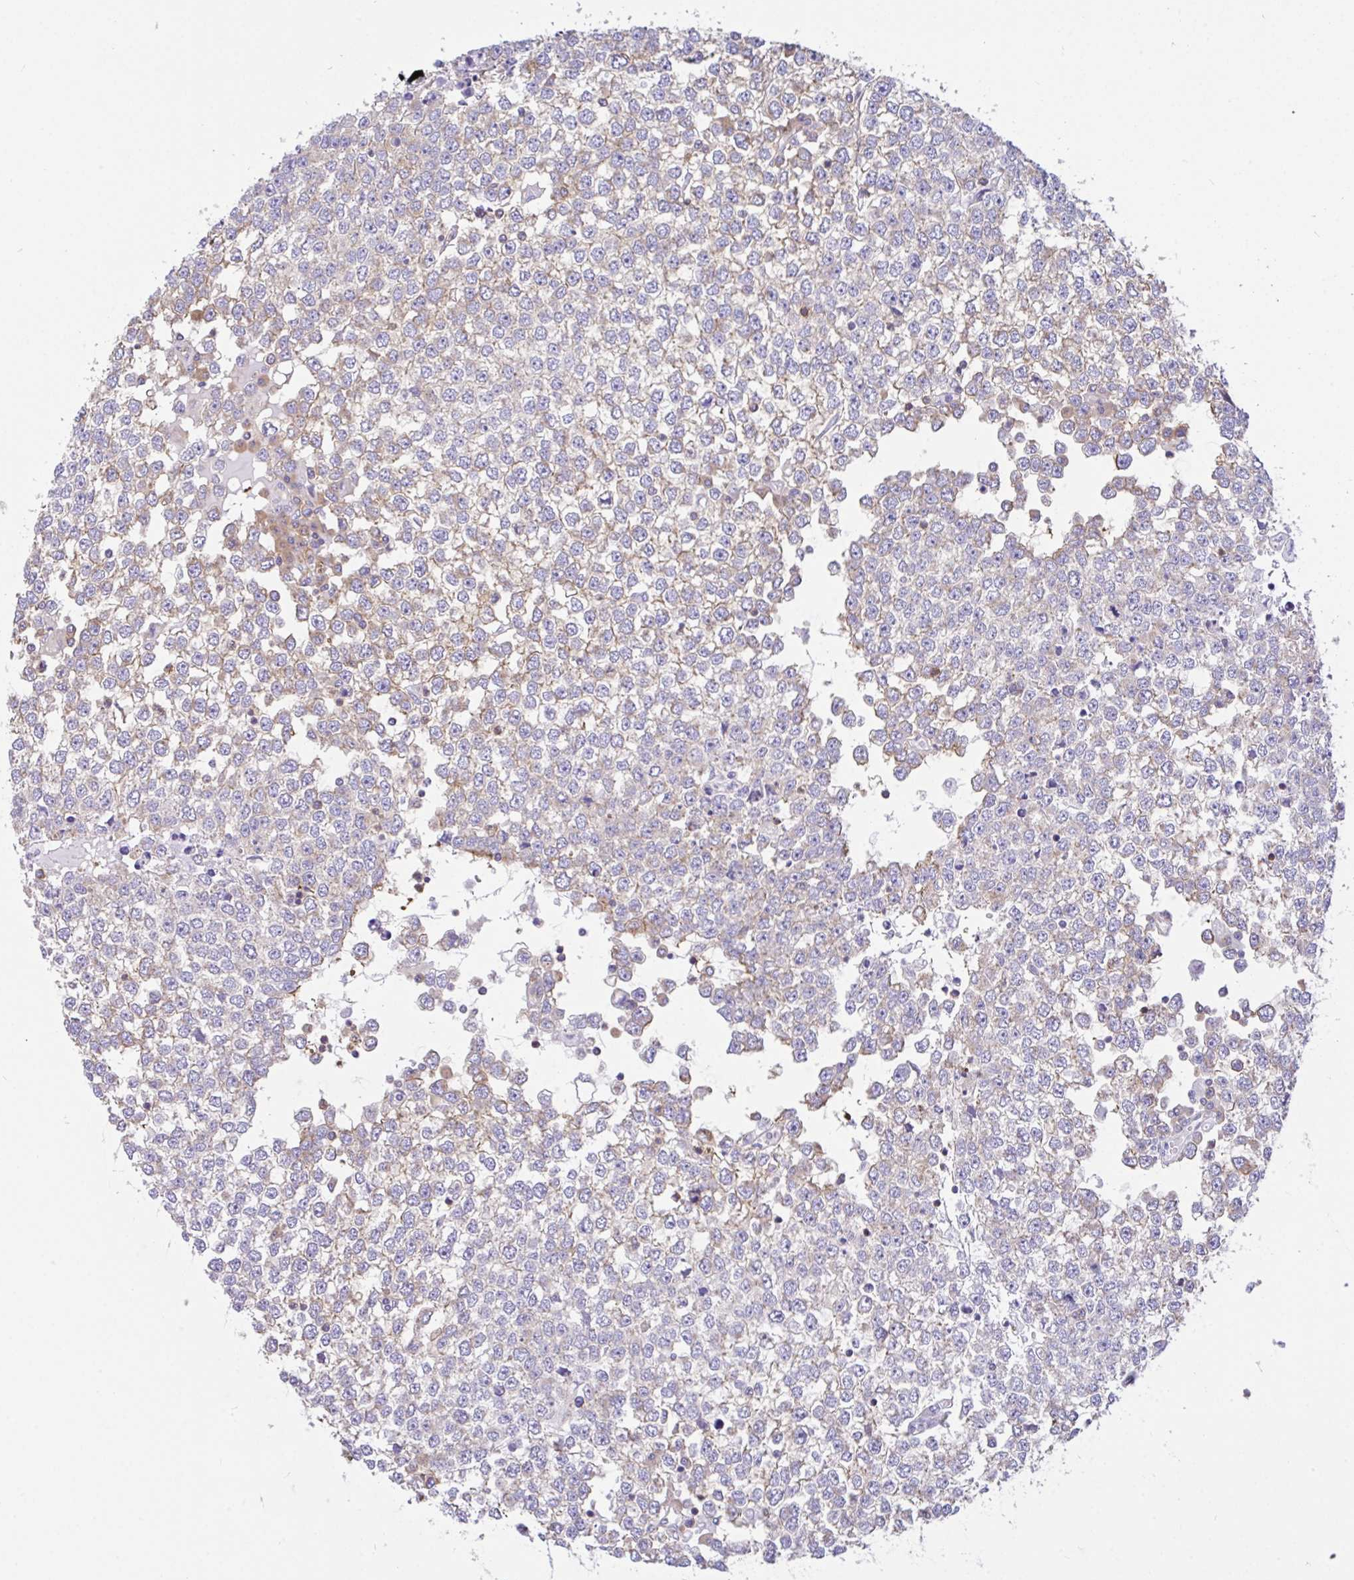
{"staining": {"intensity": "negative", "quantity": "none", "location": "none"}, "tissue": "testis cancer", "cell_type": "Tumor cells", "image_type": "cancer", "snomed": [{"axis": "morphology", "description": "Seminoma, NOS"}, {"axis": "topography", "description": "Testis"}], "caption": "Tumor cells are negative for protein expression in human testis cancer (seminoma). The staining was performed using DAB to visualize the protein expression in brown, while the nuclei were stained in blue with hematoxylin (Magnification: 20x).", "gene": "GFPT2", "patient": {"sex": "male", "age": 65}}